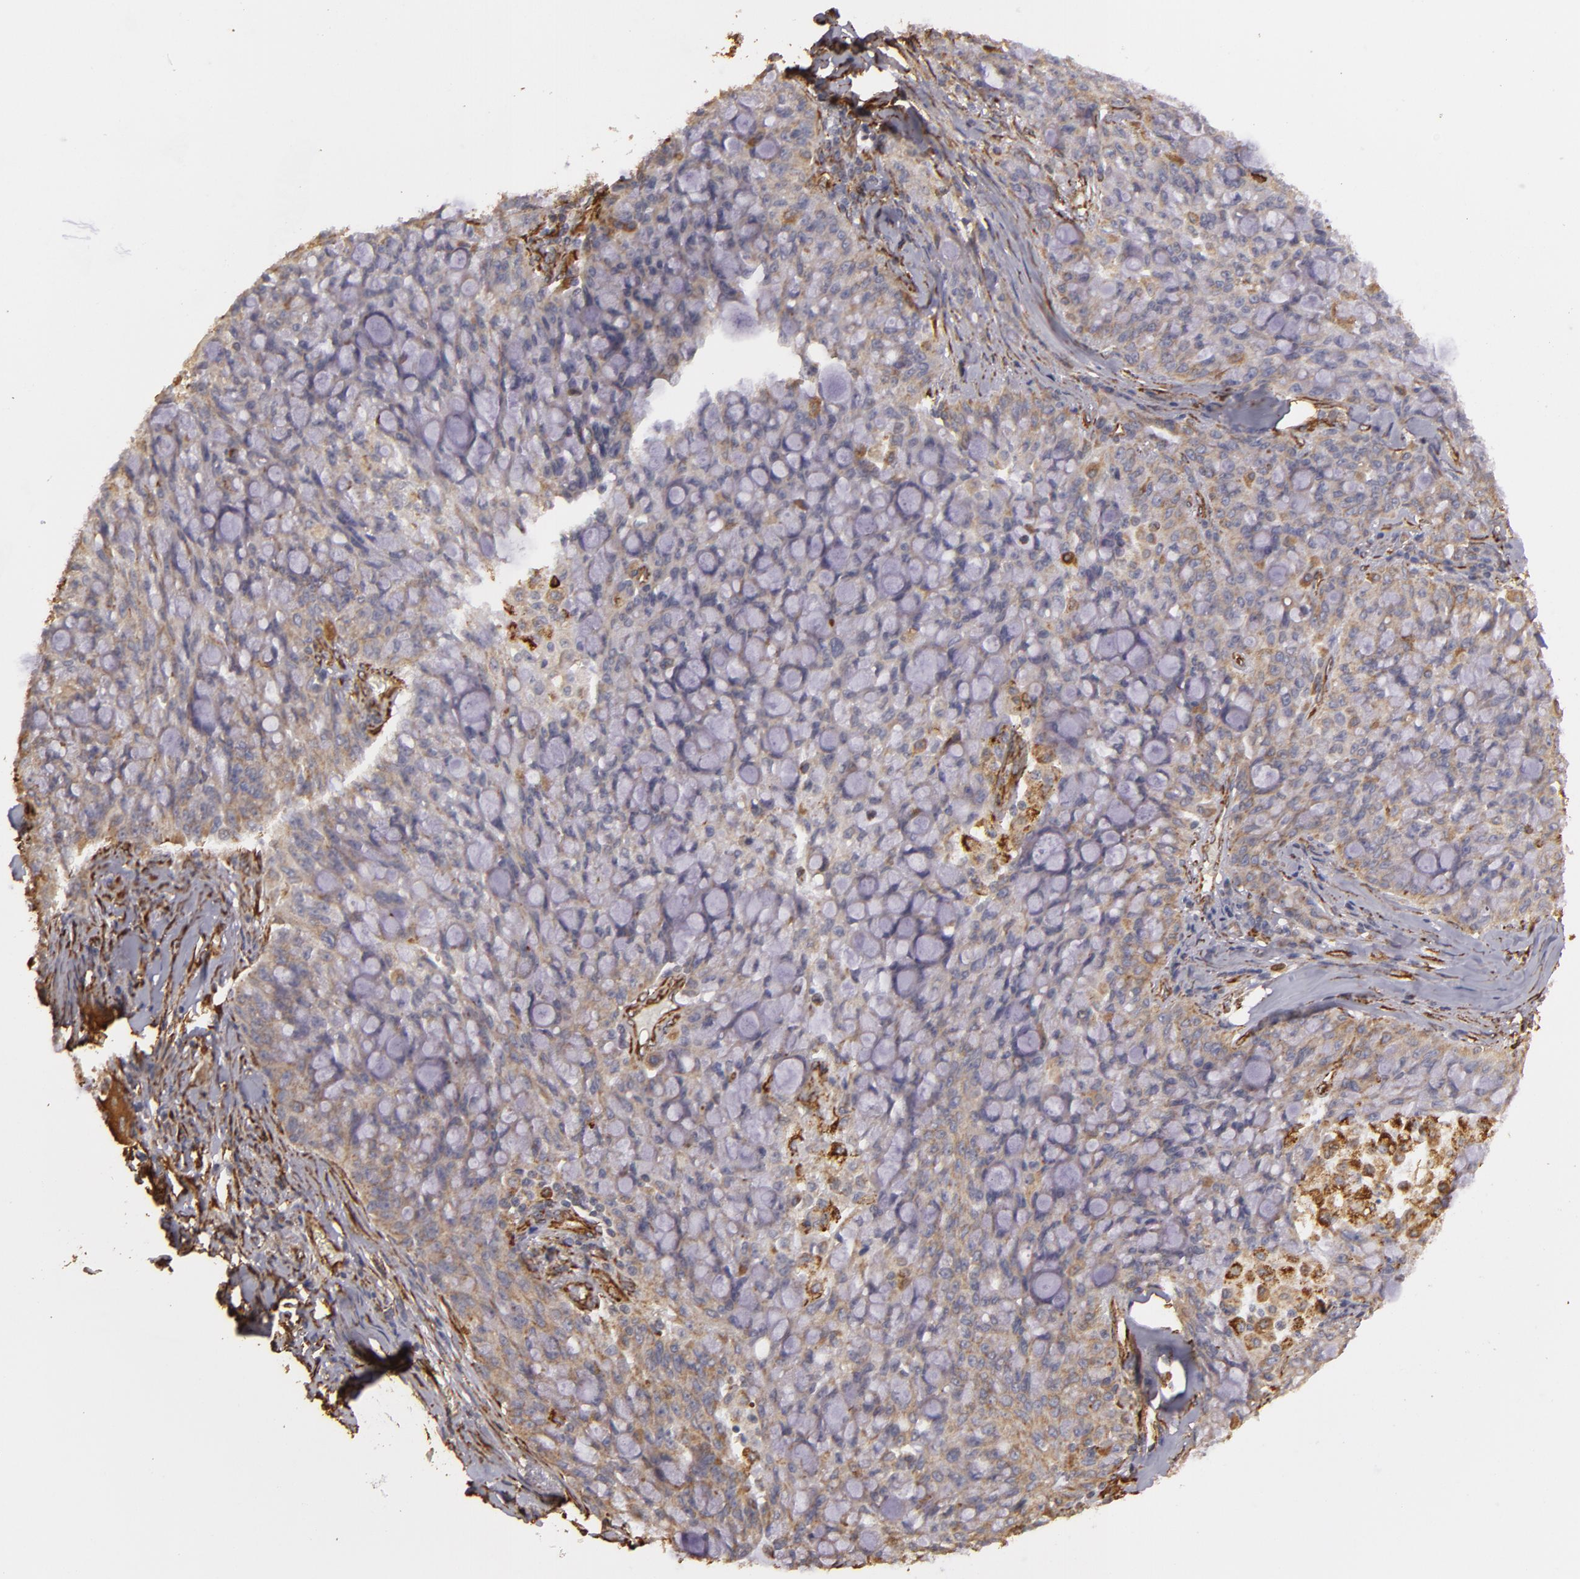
{"staining": {"intensity": "weak", "quantity": "25%-75%", "location": "cytoplasmic/membranous"}, "tissue": "lung cancer", "cell_type": "Tumor cells", "image_type": "cancer", "snomed": [{"axis": "morphology", "description": "Adenocarcinoma, NOS"}, {"axis": "topography", "description": "Lung"}], "caption": "Immunohistochemical staining of lung cancer reveals low levels of weak cytoplasmic/membranous protein staining in approximately 25%-75% of tumor cells. Using DAB (3,3'-diaminobenzidine) (brown) and hematoxylin (blue) stains, captured at high magnification using brightfield microscopy.", "gene": "CYB5R3", "patient": {"sex": "female", "age": 44}}